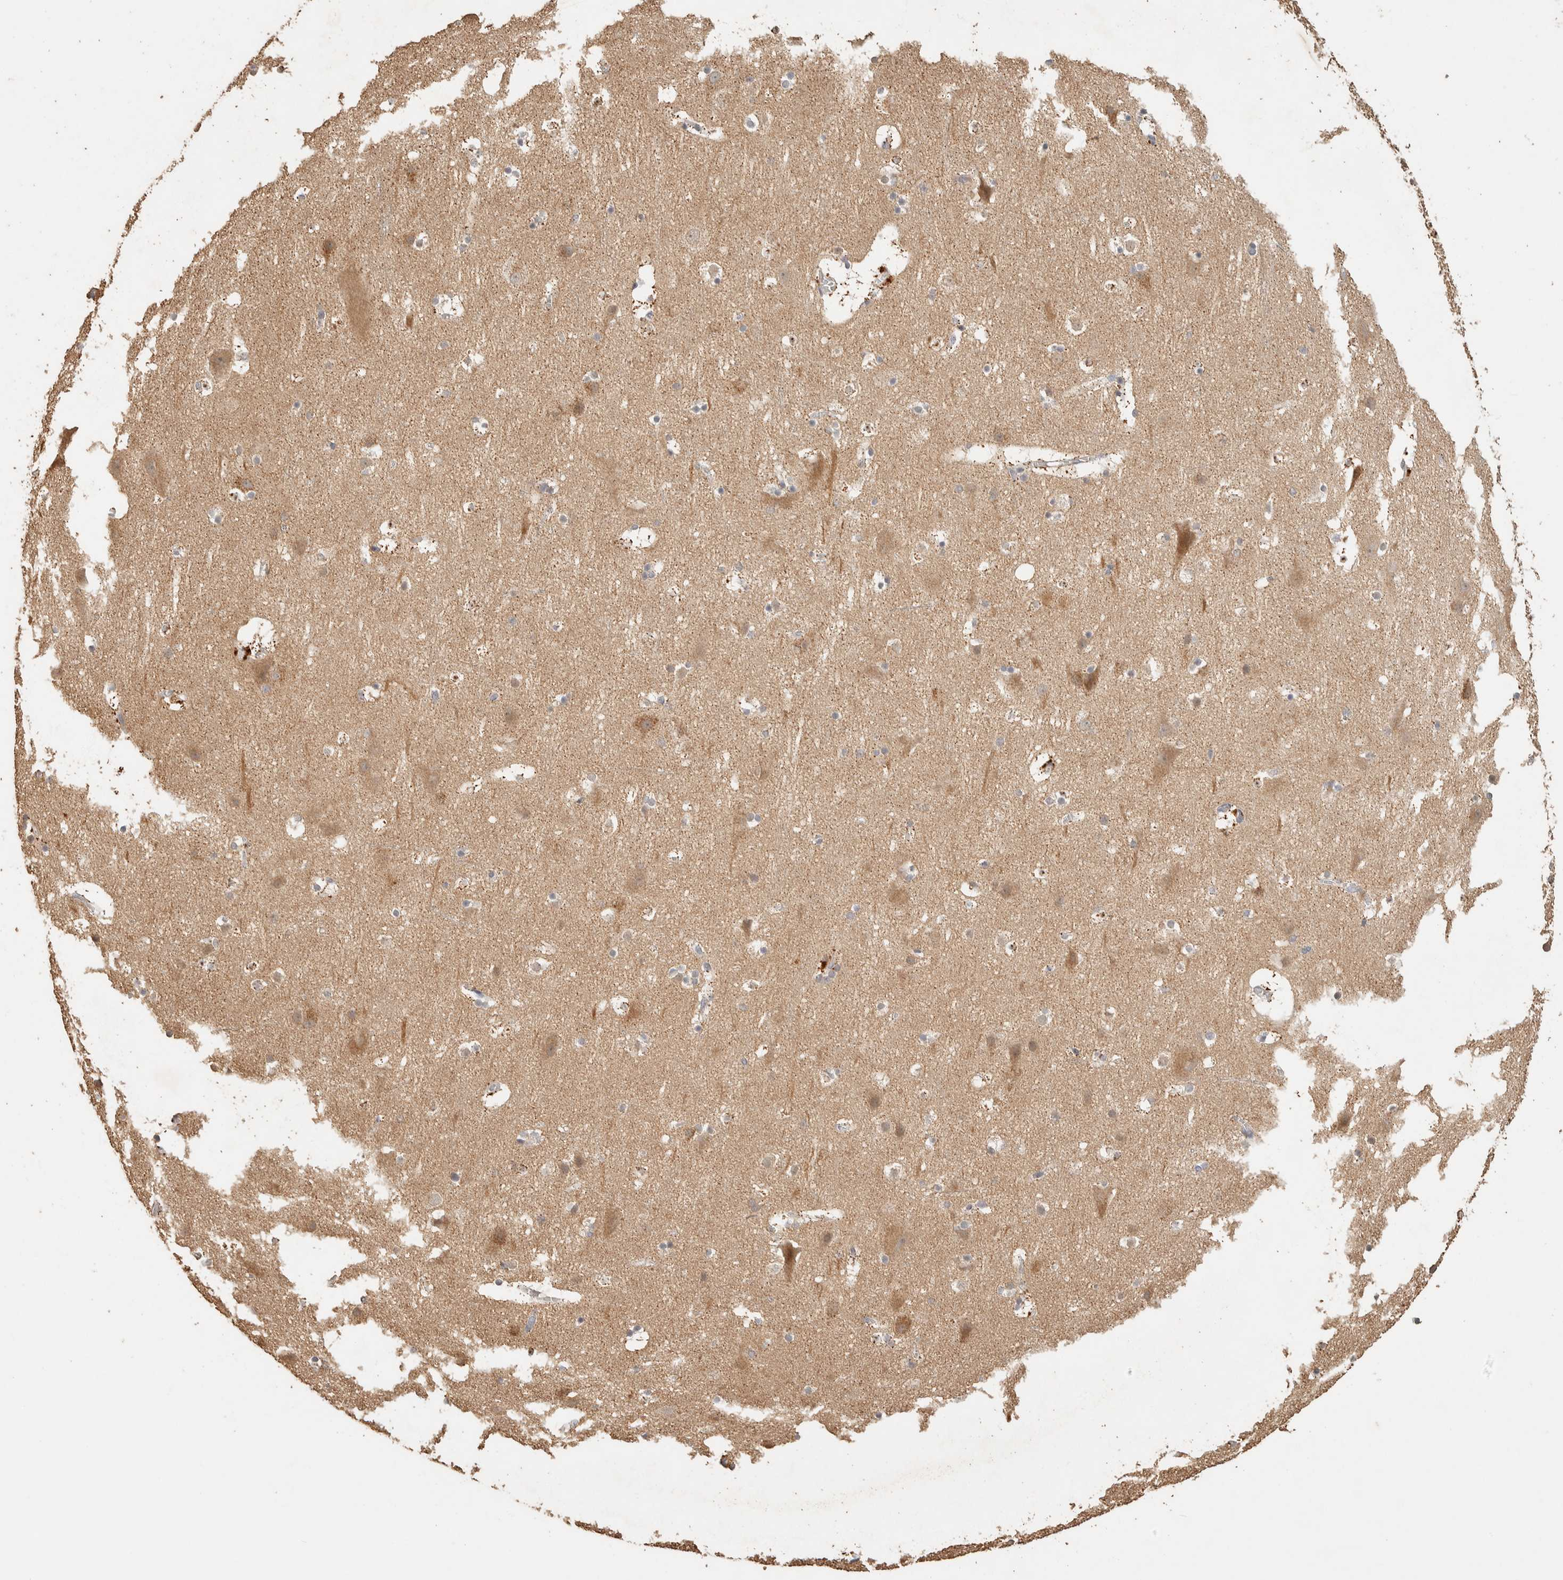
{"staining": {"intensity": "negative", "quantity": "none", "location": "none"}, "tissue": "cerebral cortex", "cell_type": "Endothelial cells", "image_type": "normal", "snomed": [{"axis": "morphology", "description": "Normal tissue, NOS"}, {"axis": "topography", "description": "Cerebral cortex"}], "caption": "Endothelial cells show no significant expression in normal cerebral cortex.", "gene": "ITPA", "patient": {"sex": "male", "age": 45}}